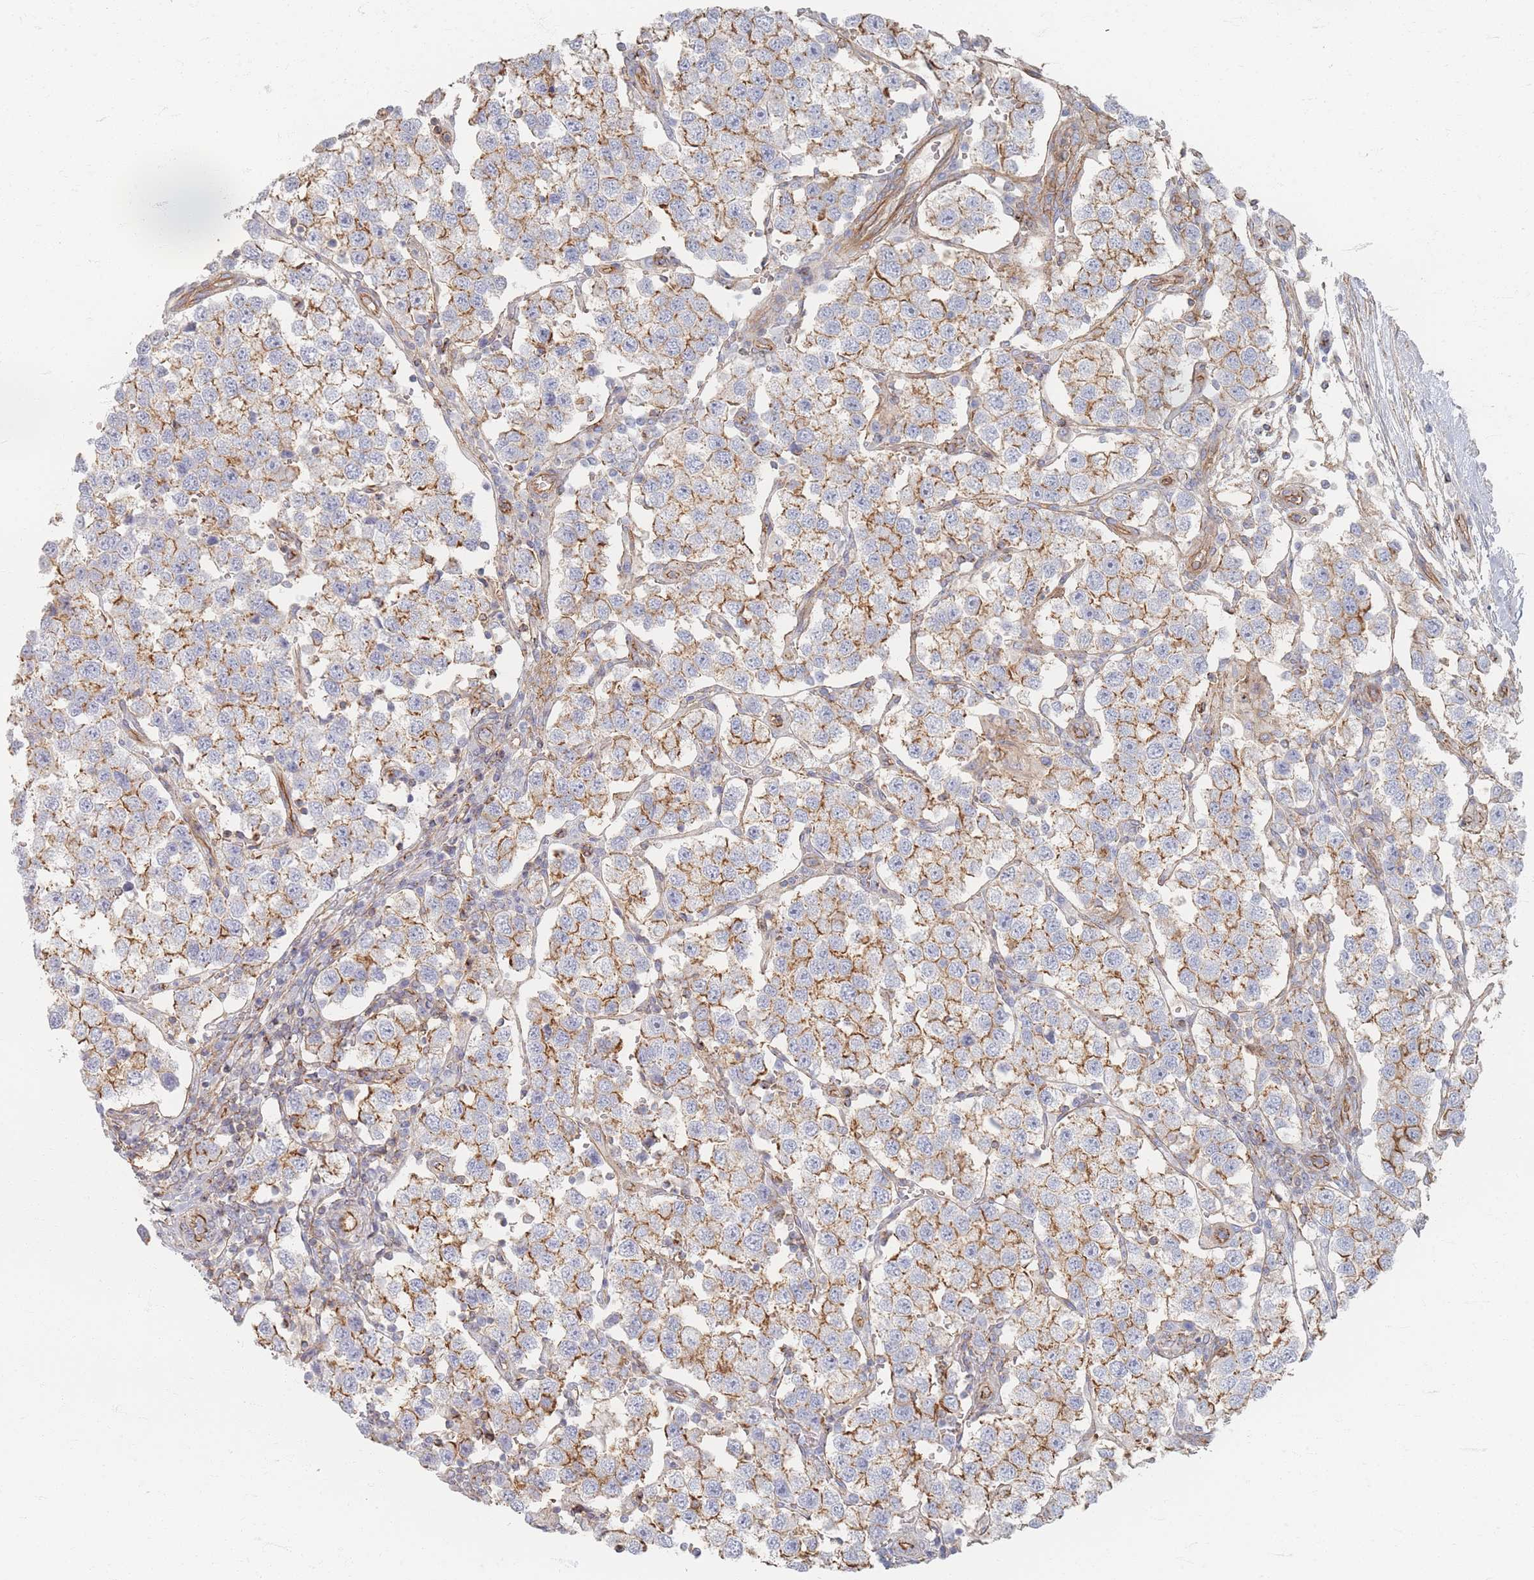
{"staining": {"intensity": "moderate", "quantity": "25%-75%", "location": "cytoplasmic/membranous"}, "tissue": "testis cancer", "cell_type": "Tumor cells", "image_type": "cancer", "snomed": [{"axis": "morphology", "description": "Seminoma, NOS"}, {"axis": "topography", "description": "Testis"}], "caption": "About 25%-75% of tumor cells in human testis cancer (seminoma) display moderate cytoplasmic/membranous protein positivity as visualized by brown immunohistochemical staining.", "gene": "GNB1", "patient": {"sex": "male", "age": 37}}